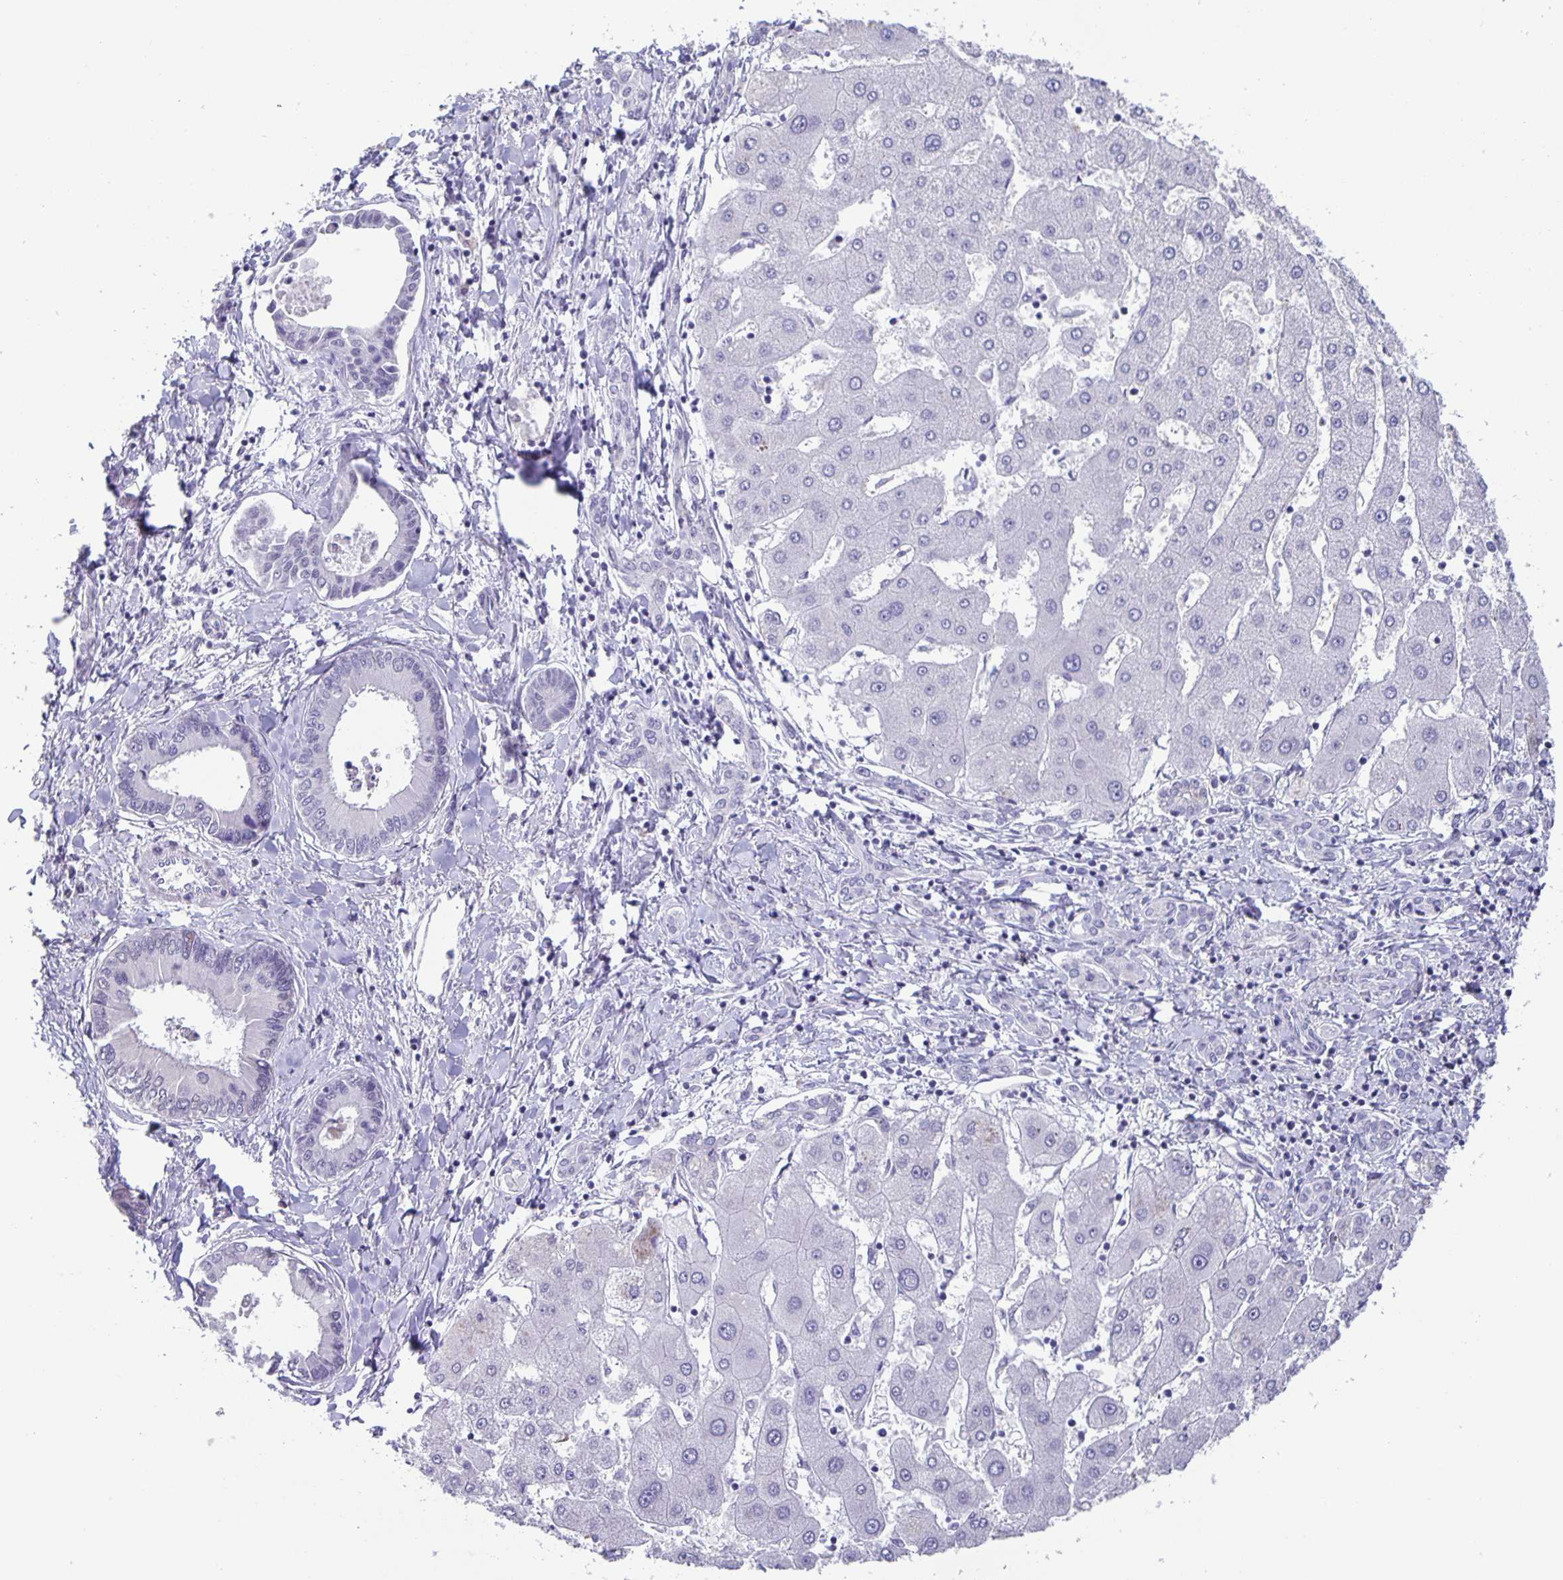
{"staining": {"intensity": "negative", "quantity": "none", "location": "none"}, "tissue": "liver cancer", "cell_type": "Tumor cells", "image_type": "cancer", "snomed": [{"axis": "morphology", "description": "Cholangiocarcinoma"}, {"axis": "topography", "description": "Liver"}], "caption": "There is no significant staining in tumor cells of cholangiocarcinoma (liver).", "gene": "PHRF1", "patient": {"sex": "male", "age": 66}}